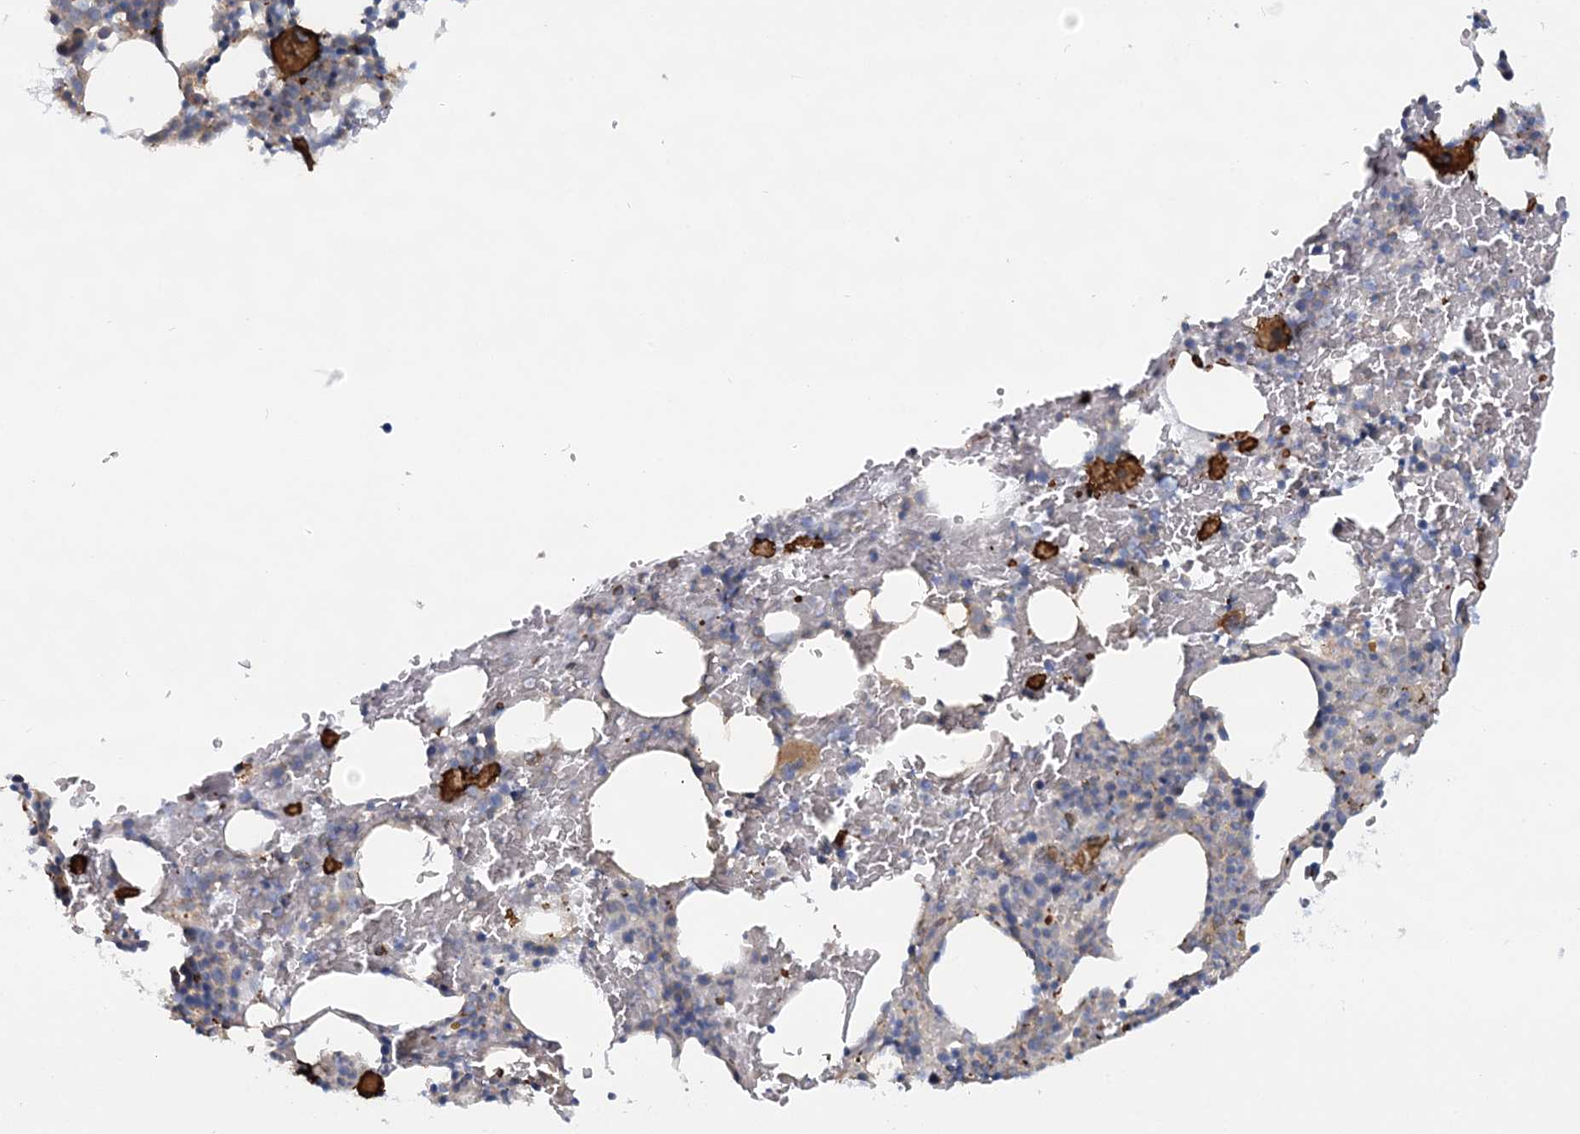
{"staining": {"intensity": "strong", "quantity": "<25%", "location": "cytoplasmic/membranous"}, "tissue": "bone marrow", "cell_type": "Hematopoietic cells", "image_type": "normal", "snomed": [{"axis": "morphology", "description": "Normal tissue, NOS"}, {"axis": "topography", "description": "Bone marrow"}], "caption": "Immunohistochemistry (DAB (3,3'-diaminobenzidine)) staining of unremarkable bone marrow shows strong cytoplasmic/membranous protein staining in approximately <25% of hematopoietic cells. (DAB IHC, brown staining for protein, blue staining for nuclei).", "gene": "CUEDC2", "patient": {"sex": "male", "age": 62}}